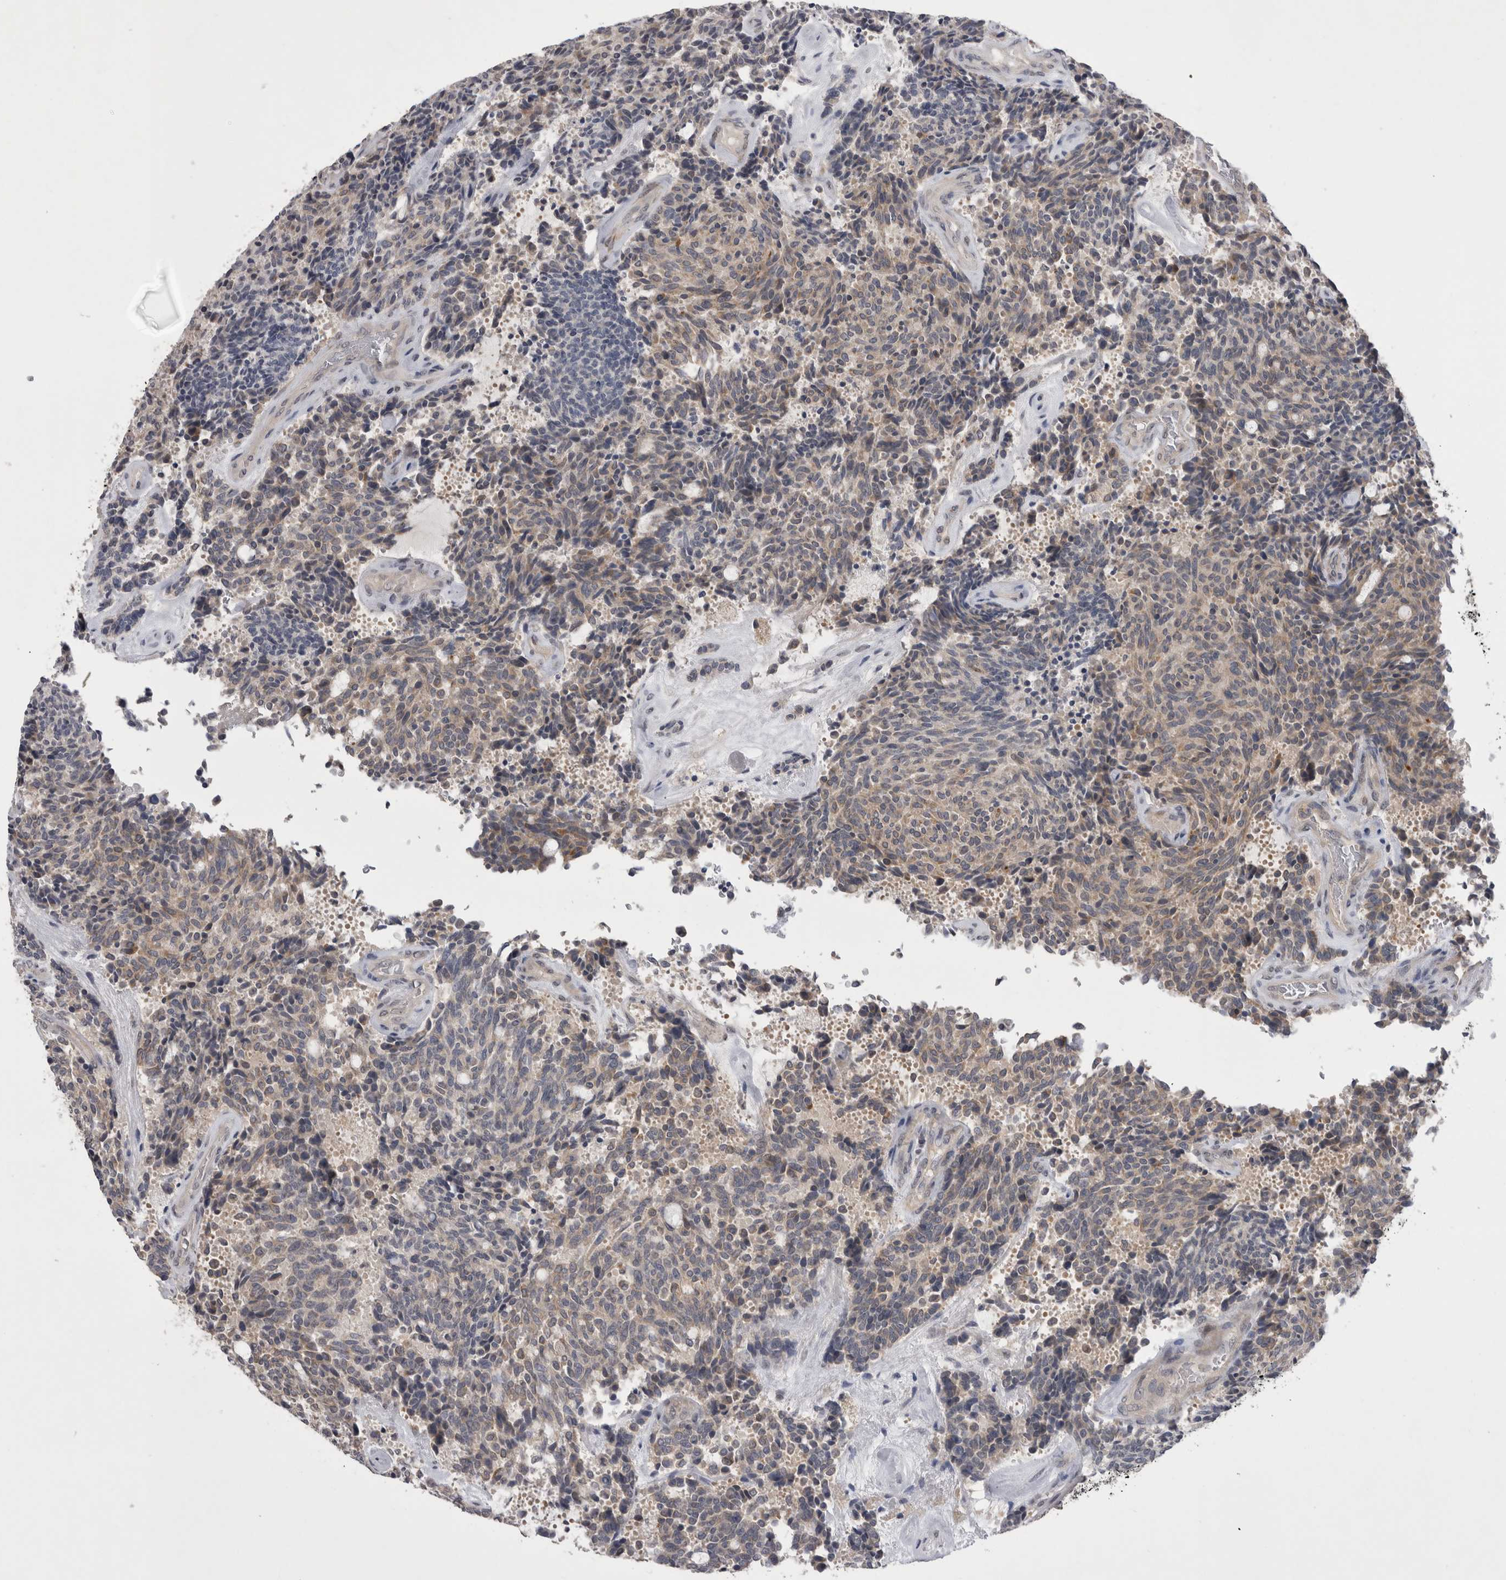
{"staining": {"intensity": "weak", "quantity": ">75%", "location": "cytoplasmic/membranous"}, "tissue": "carcinoid", "cell_type": "Tumor cells", "image_type": "cancer", "snomed": [{"axis": "morphology", "description": "Carcinoid, malignant, NOS"}, {"axis": "topography", "description": "Pancreas"}], "caption": "Weak cytoplasmic/membranous expression is appreciated in about >75% of tumor cells in carcinoid.", "gene": "NFATC2", "patient": {"sex": "female", "age": 54}}